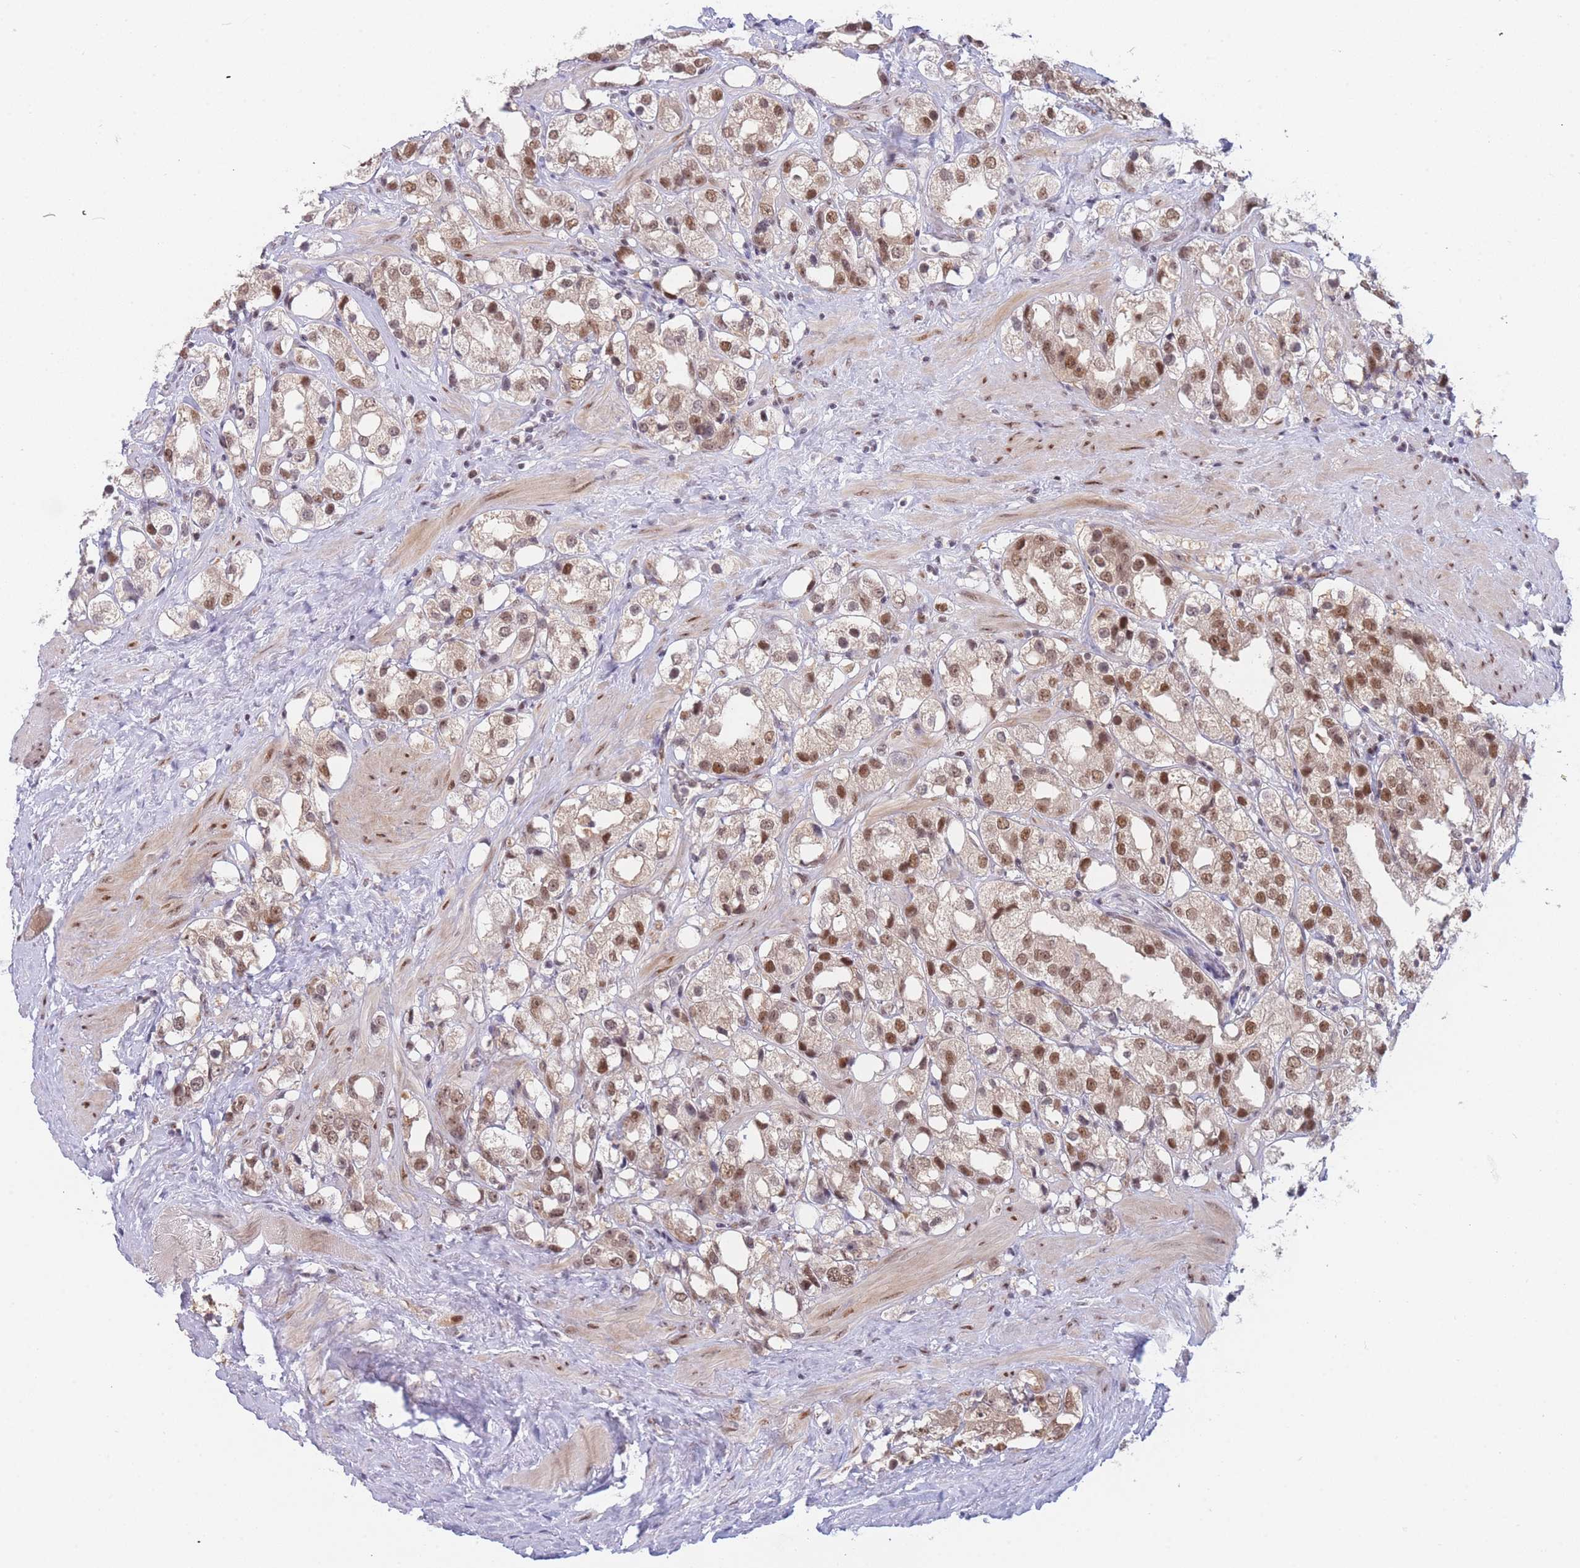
{"staining": {"intensity": "moderate", "quantity": ">75%", "location": "nuclear"}, "tissue": "prostate cancer", "cell_type": "Tumor cells", "image_type": "cancer", "snomed": [{"axis": "morphology", "description": "Adenocarcinoma, NOS"}, {"axis": "topography", "description": "Prostate"}], "caption": "Protein expression analysis of human prostate cancer reveals moderate nuclear positivity in approximately >75% of tumor cells. The staining is performed using DAB (3,3'-diaminobenzidine) brown chromogen to label protein expression. The nuclei are counter-stained blue using hematoxylin.", "gene": "DEAF1", "patient": {"sex": "male", "age": 79}}